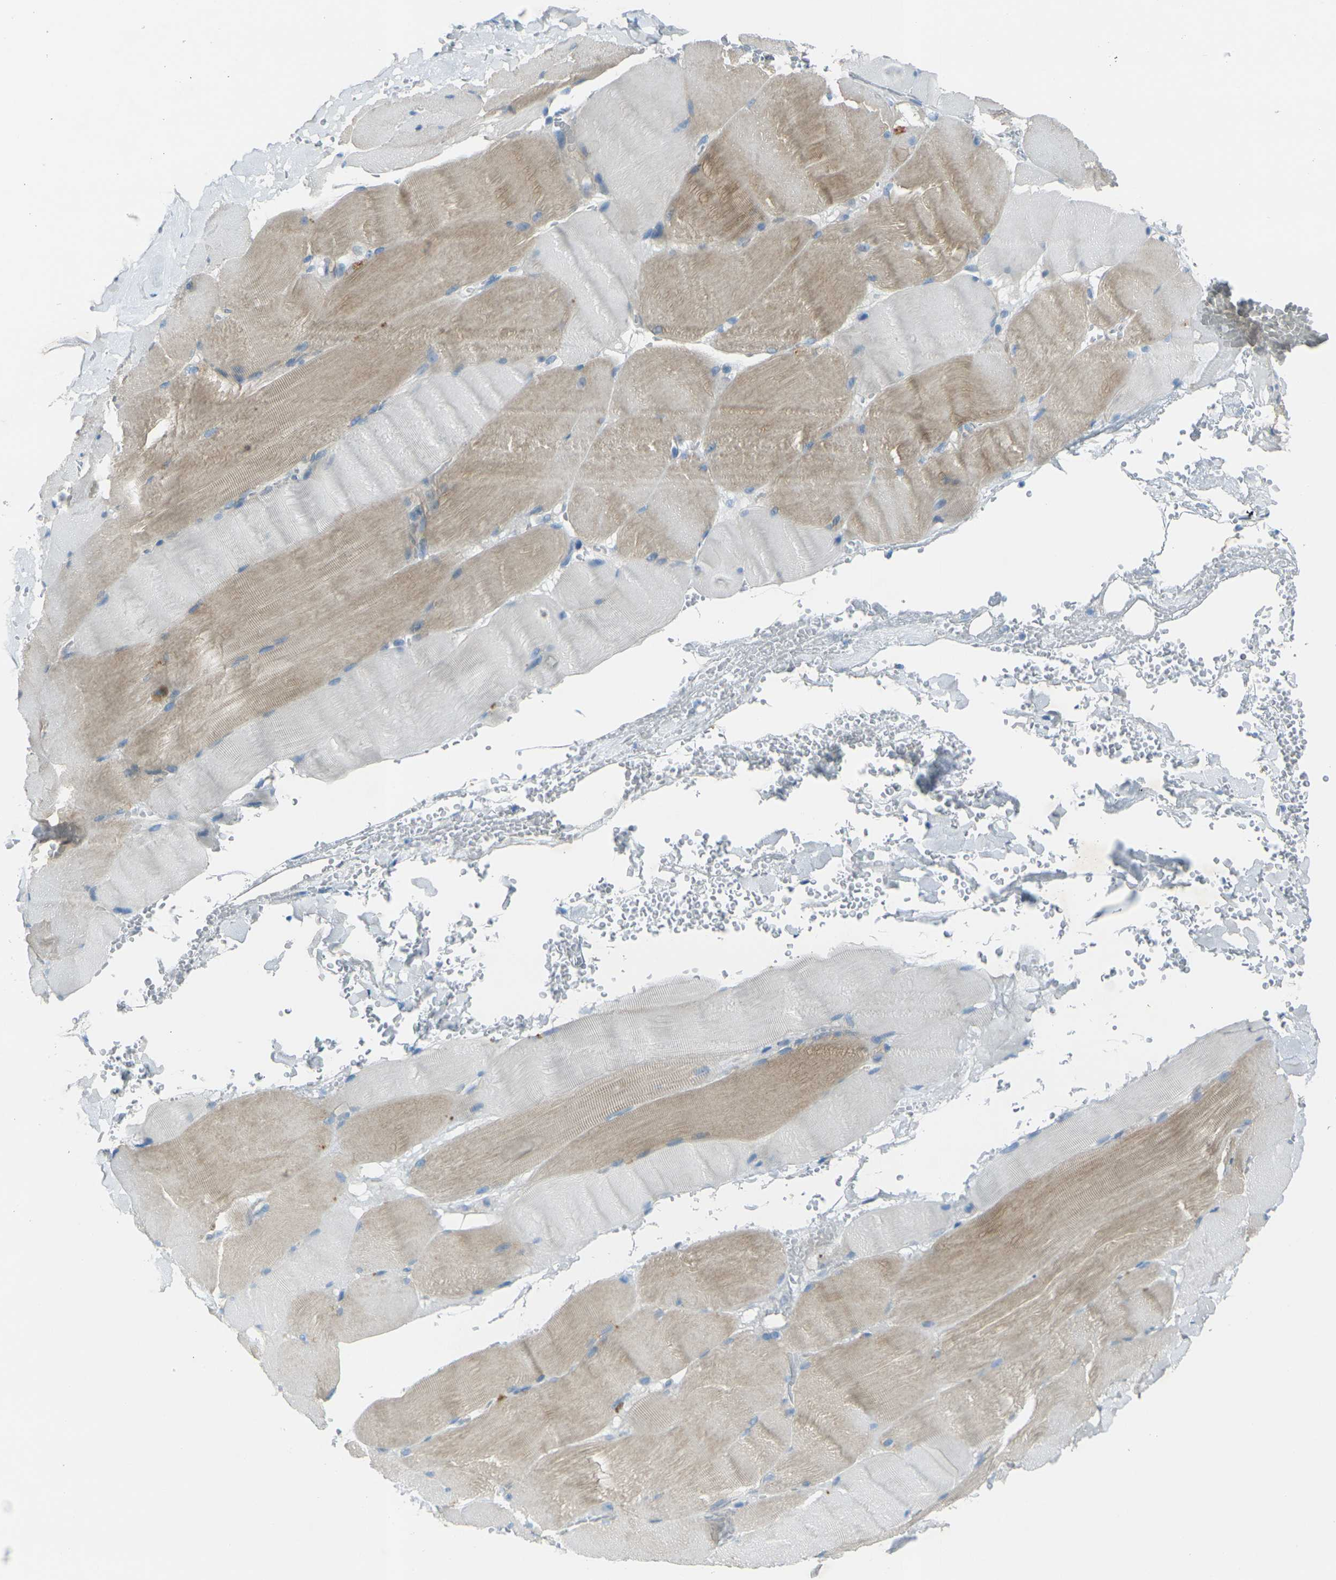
{"staining": {"intensity": "weak", "quantity": "25%-75%", "location": "cytoplasmic/membranous"}, "tissue": "skeletal muscle", "cell_type": "Myocytes", "image_type": "normal", "snomed": [{"axis": "morphology", "description": "Normal tissue, NOS"}, {"axis": "topography", "description": "Skin"}, {"axis": "topography", "description": "Skeletal muscle"}], "caption": "Brown immunohistochemical staining in unremarkable skeletal muscle displays weak cytoplasmic/membranous positivity in approximately 25%-75% of myocytes.", "gene": "ANKRD46", "patient": {"sex": "male", "age": 83}}